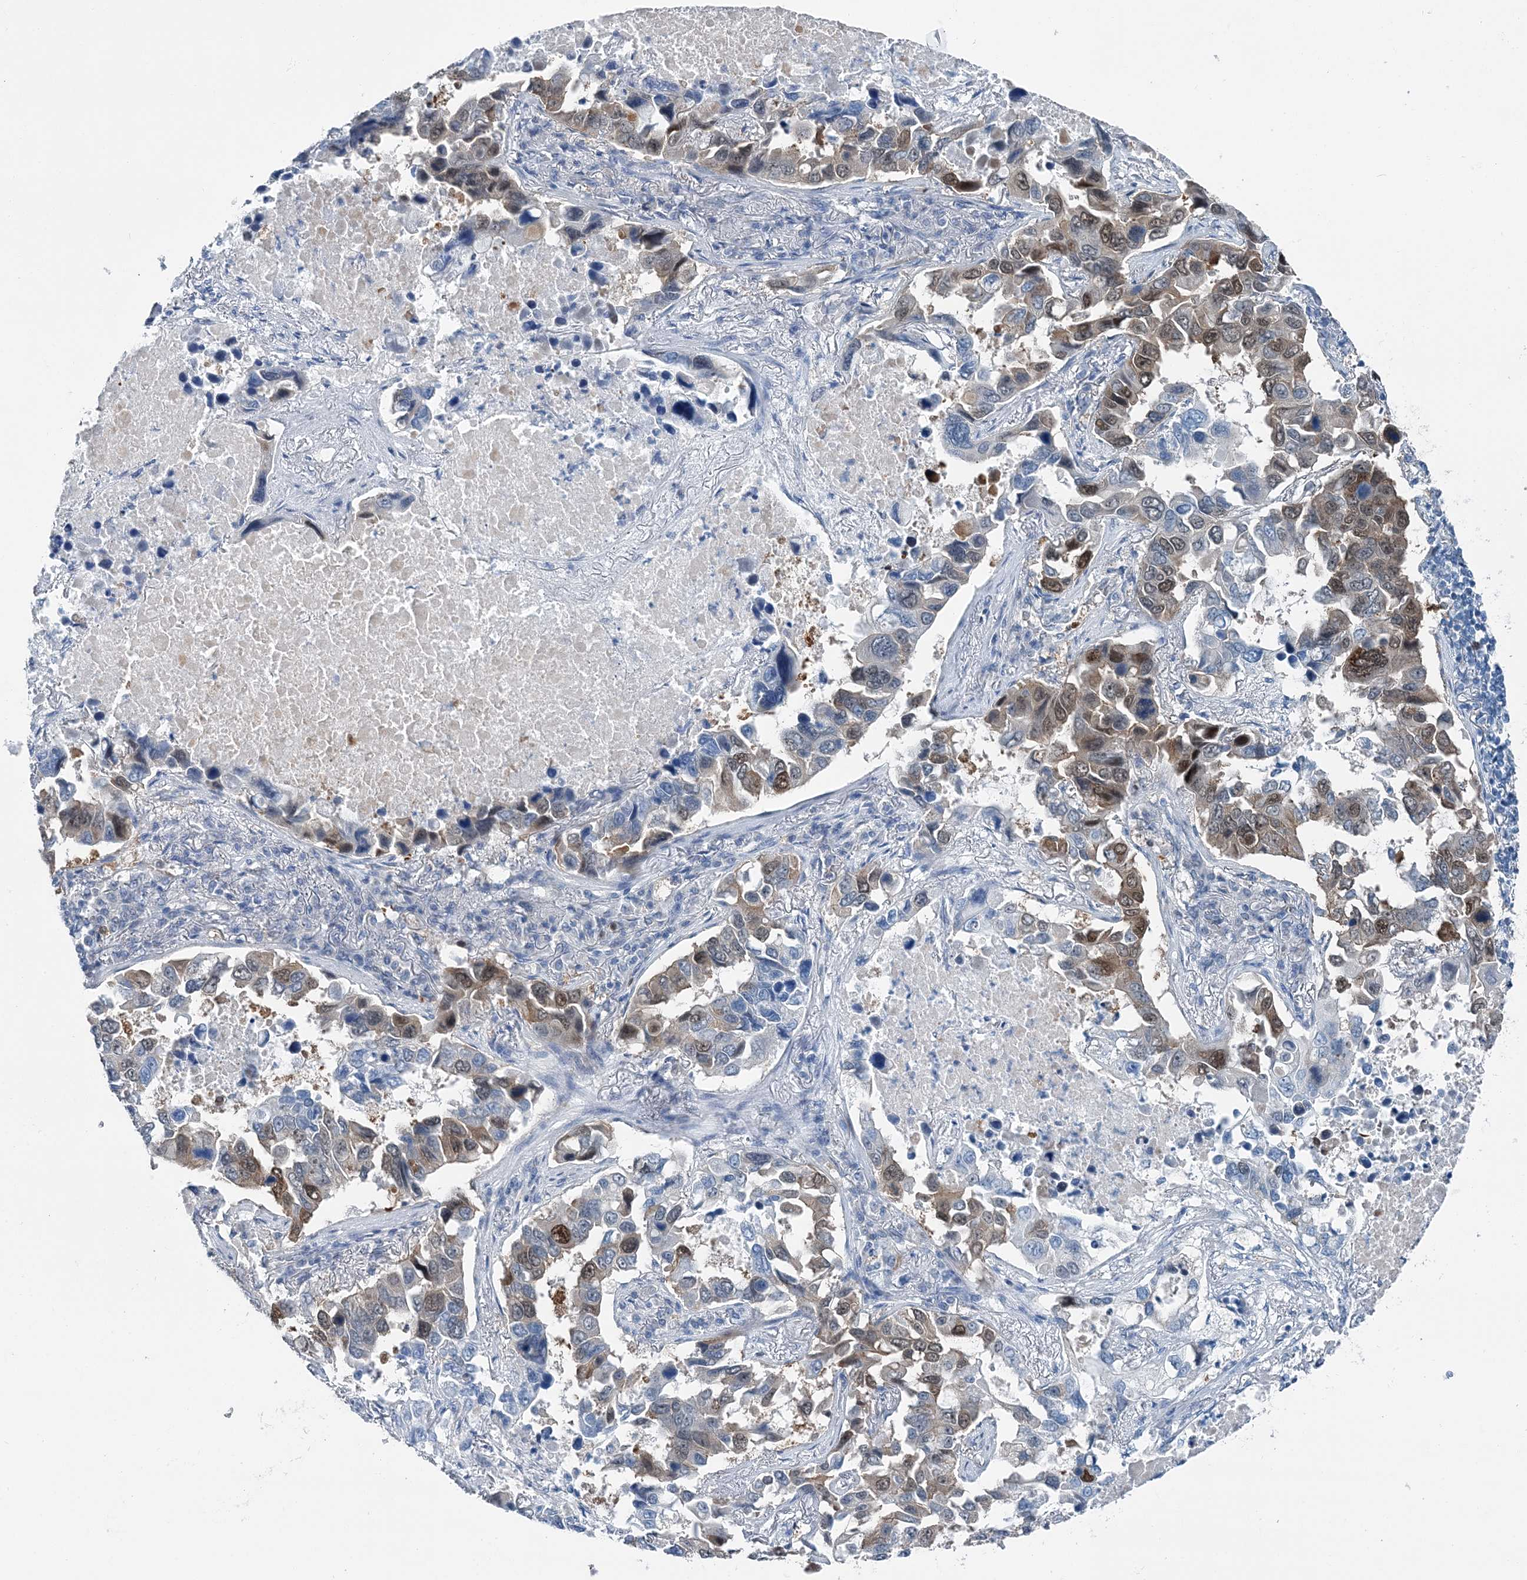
{"staining": {"intensity": "moderate", "quantity": "25%-75%", "location": "nuclear"}, "tissue": "lung cancer", "cell_type": "Tumor cells", "image_type": "cancer", "snomed": [{"axis": "morphology", "description": "Adenocarcinoma, NOS"}, {"axis": "topography", "description": "Lung"}], "caption": "A brown stain labels moderate nuclear expression of a protein in human lung cancer tumor cells.", "gene": "HAT1", "patient": {"sex": "male", "age": 64}}